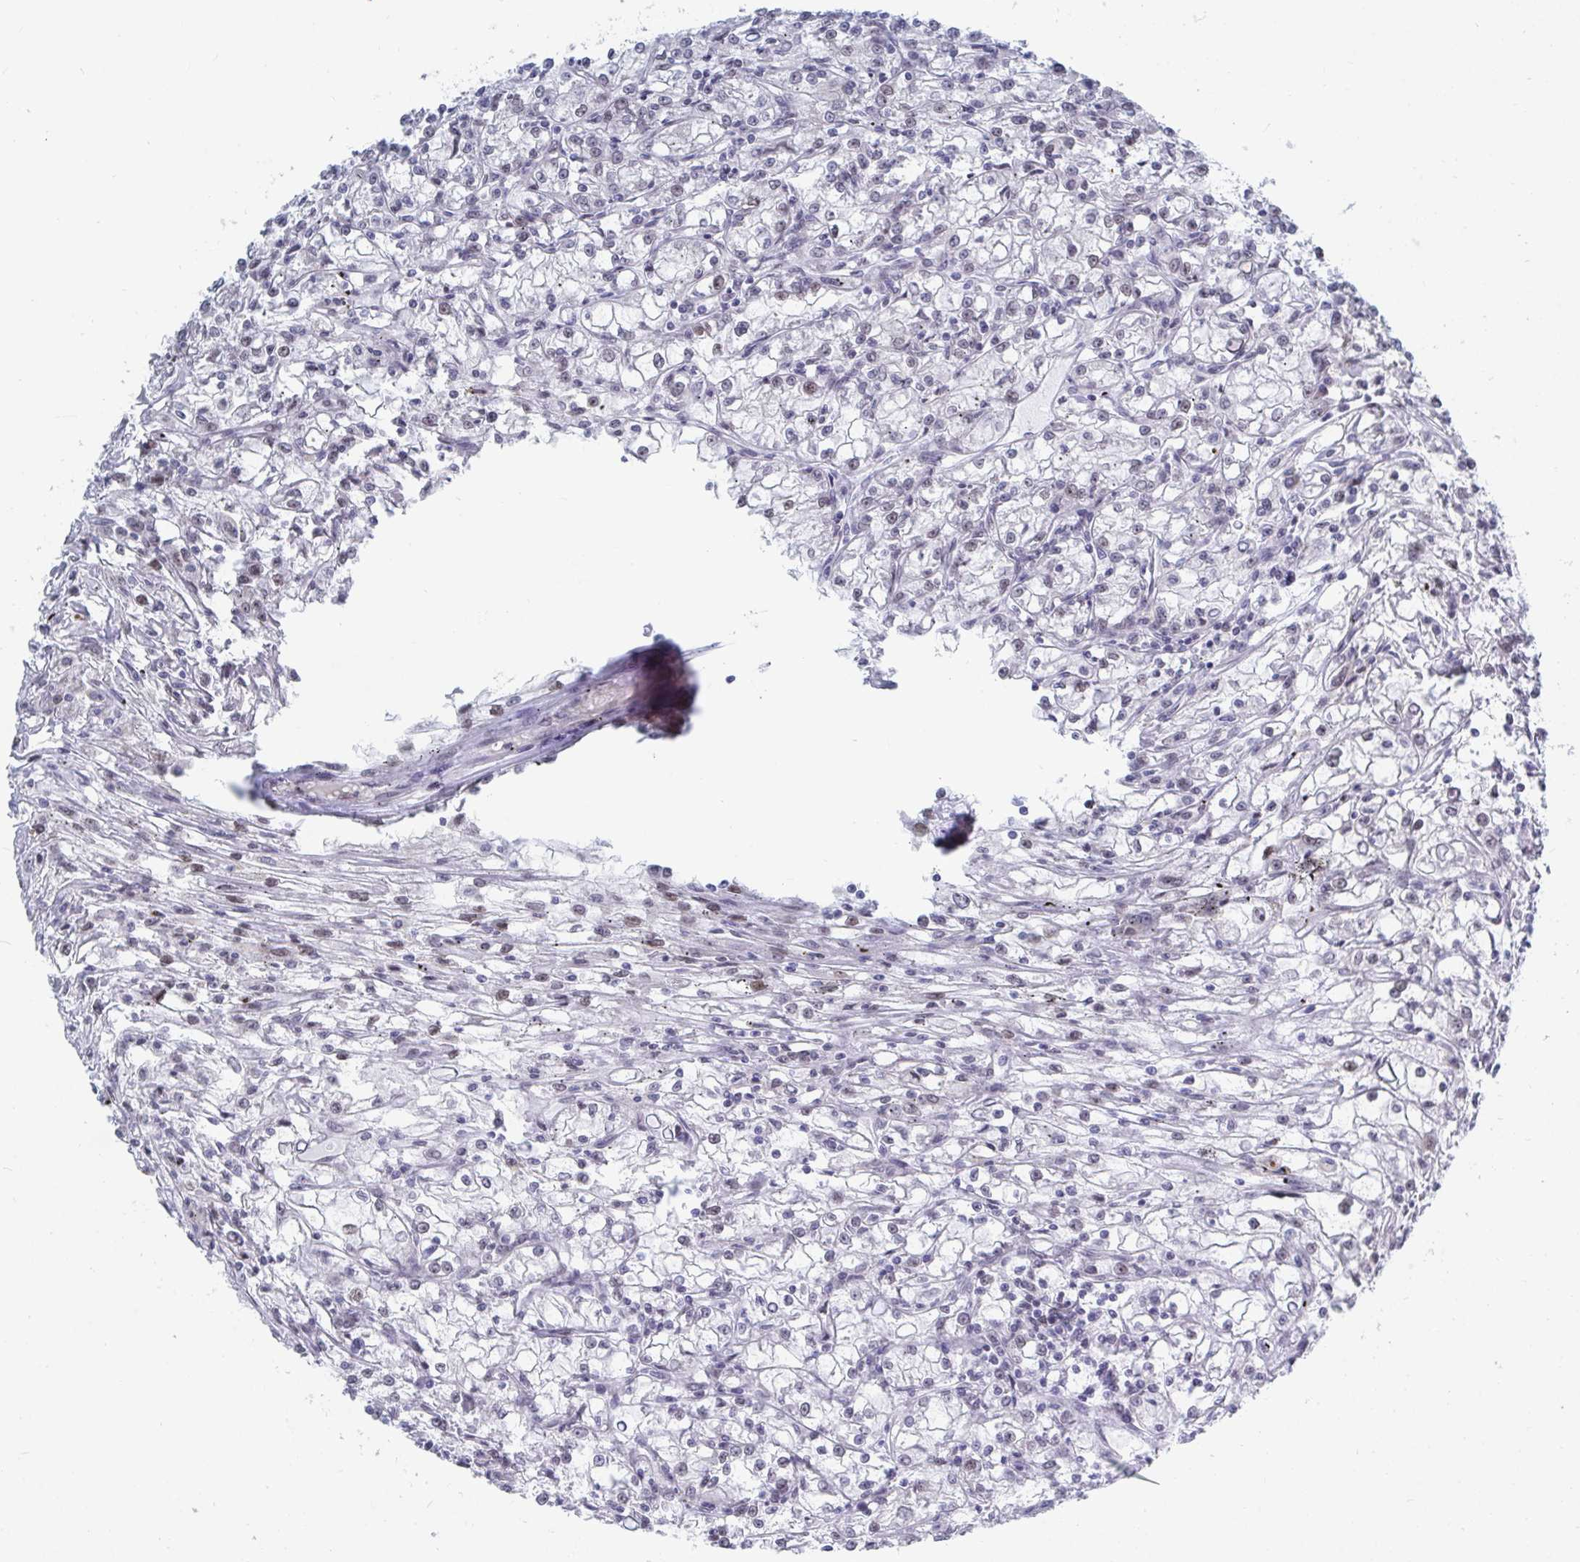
{"staining": {"intensity": "negative", "quantity": "none", "location": "none"}, "tissue": "renal cancer", "cell_type": "Tumor cells", "image_type": "cancer", "snomed": [{"axis": "morphology", "description": "Adenocarcinoma, NOS"}, {"axis": "topography", "description": "Kidney"}], "caption": "This photomicrograph is of adenocarcinoma (renal) stained with immunohistochemistry to label a protein in brown with the nuclei are counter-stained blue. There is no staining in tumor cells.", "gene": "TRIP12", "patient": {"sex": "female", "age": 59}}